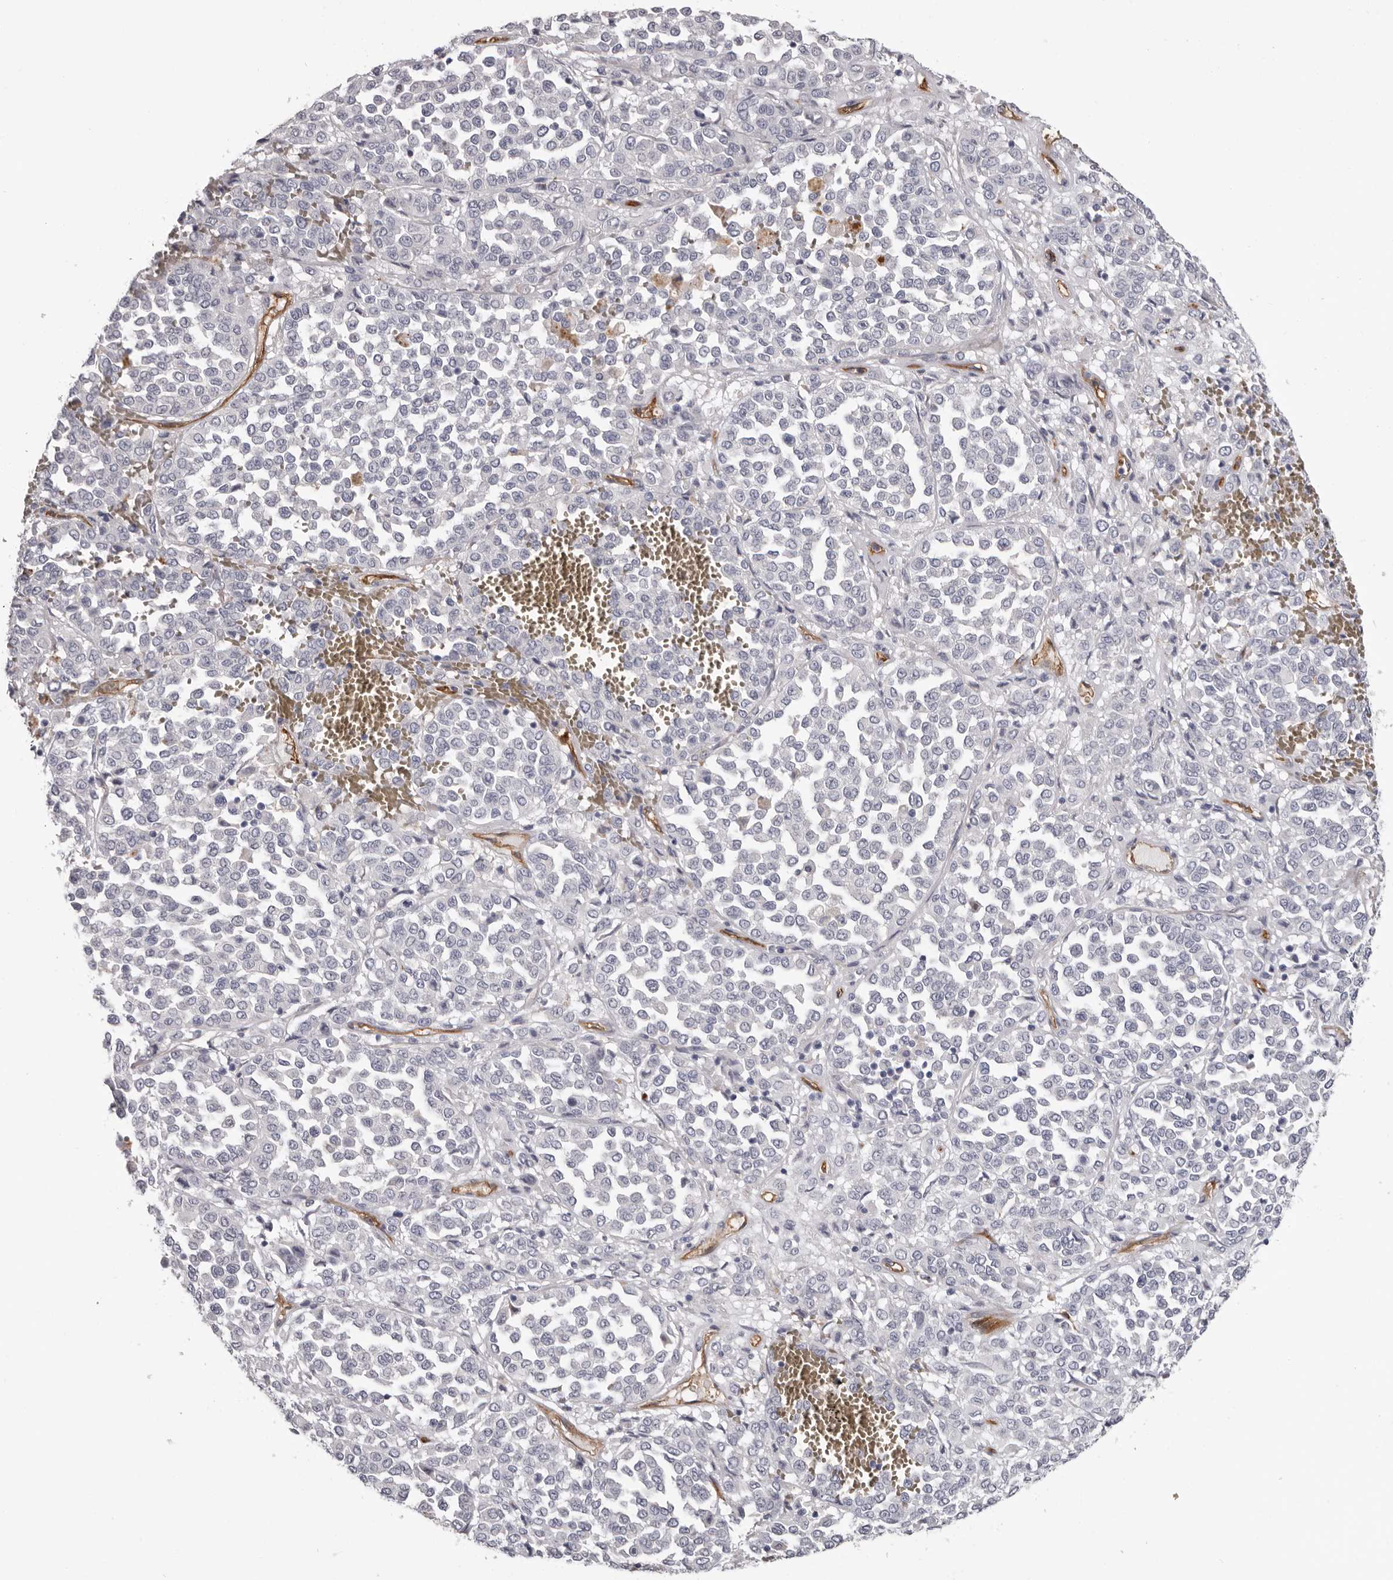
{"staining": {"intensity": "negative", "quantity": "none", "location": "none"}, "tissue": "melanoma", "cell_type": "Tumor cells", "image_type": "cancer", "snomed": [{"axis": "morphology", "description": "Malignant melanoma, Metastatic site"}, {"axis": "topography", "description": "Pancreas"}], "caption": "High magnification brightfield microscopy of malignant melanoma (metastatic site) stained with DAB (brown) and counterstained with hematoxylin (blue): tumor cells show no significant expression.", "gene": "ADGRL4", "patient": {"sex": "female", "age": 30}}